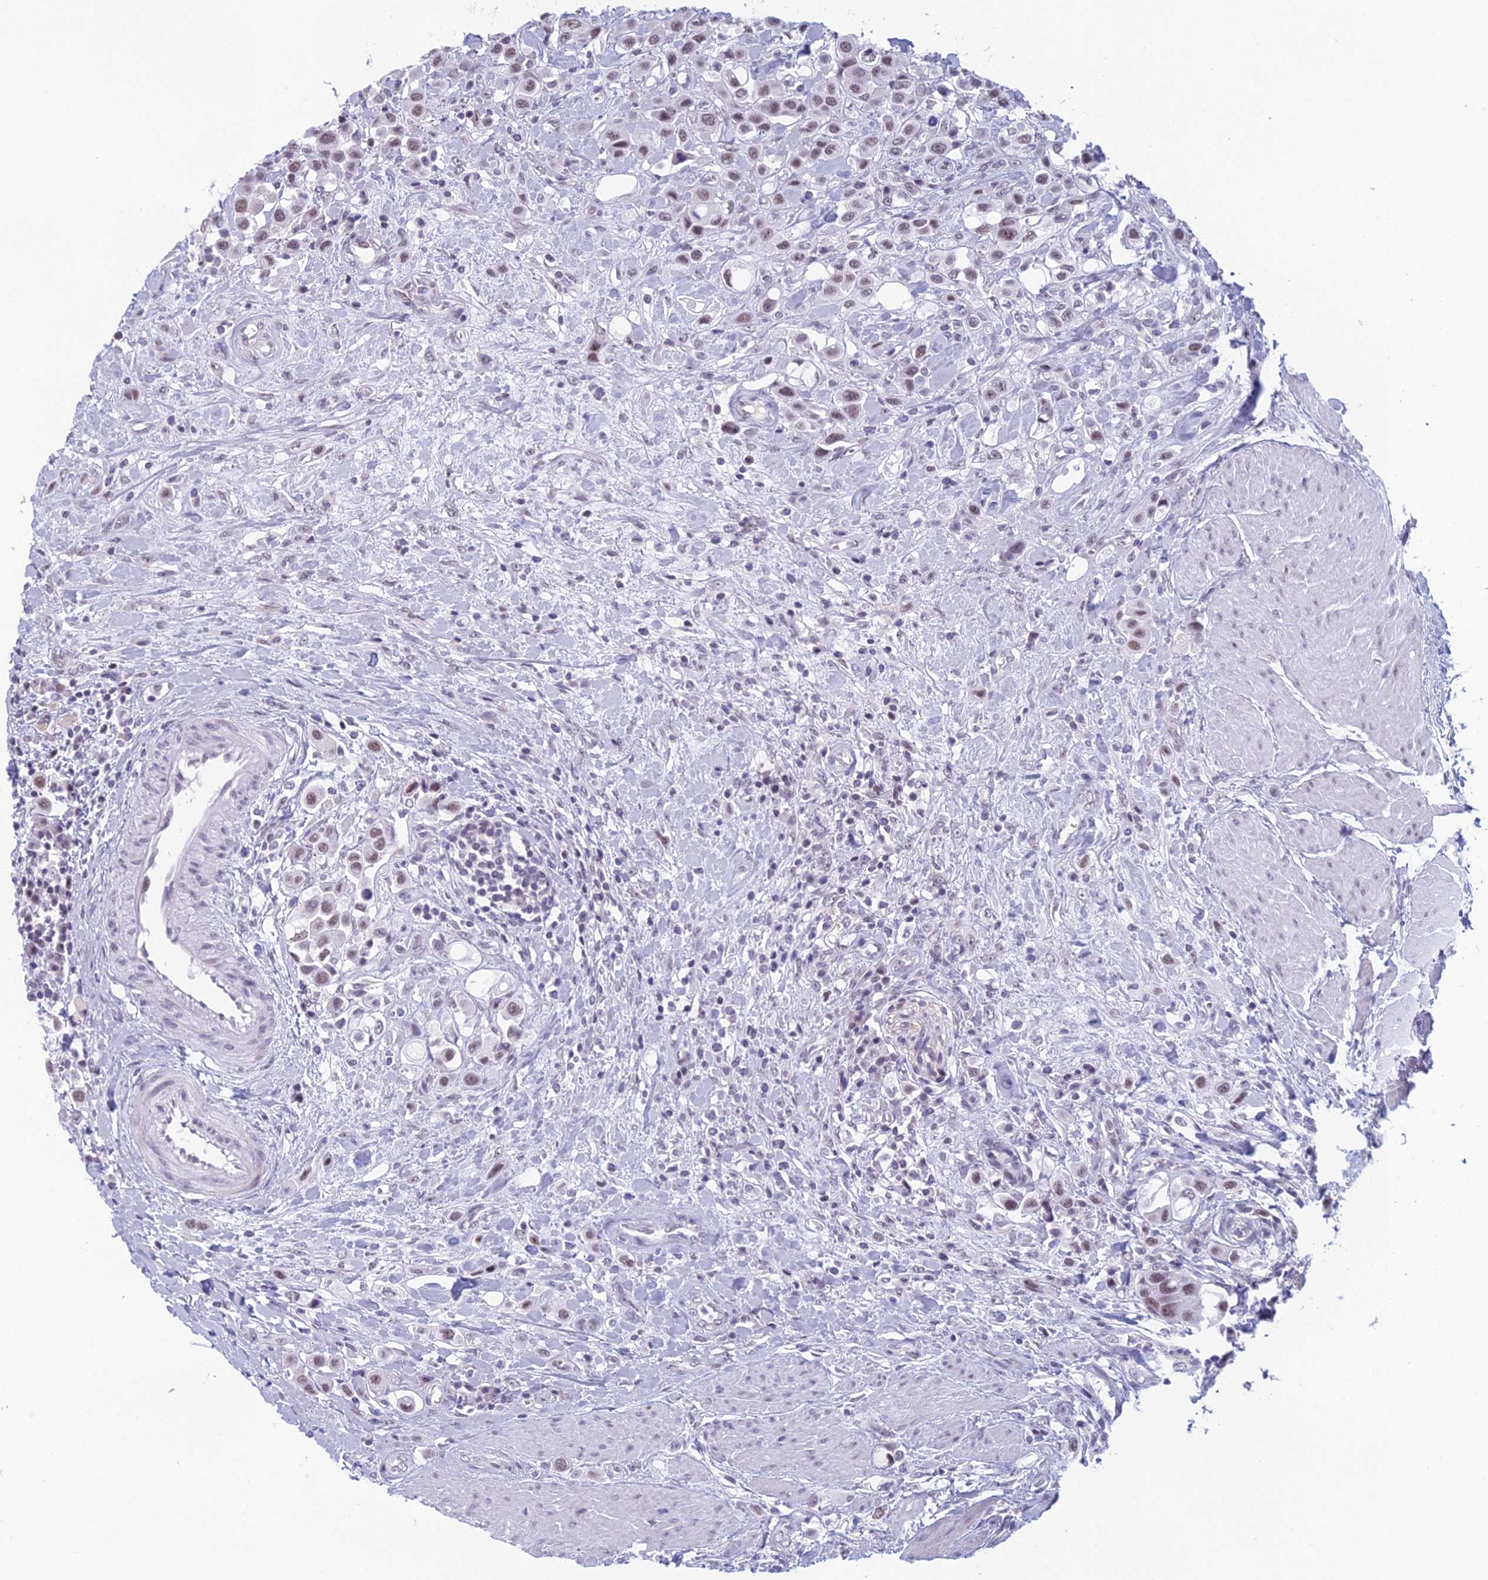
{"staining": {"intensity": "weak", "quantity": ">75%", "location": "nuclear"}, "tissue": "urothelial cancer", "cell_type": "Tumor cells", "image_type": "cancer", "snomed": [{"axis": "morphology", "description": "Urothelial carcinoma, High grade"}, {"axis": "topography", "description": "Urinary bladder"}], "caption": "A high-resolution image shows immunohistochemistry staining of urothelial carcinoma (high-grade), which reveals weak nuclear positivity in approximately >75% of tumor cells. The protein of interest is stained brown, and the nuclei are stained in blue (DAB (3,3'-diaminobenzidine) IHC with brightfield microscopy, high magnification).", "gene": "RGS17", "patient": {"sex": "male", "age": 50}}